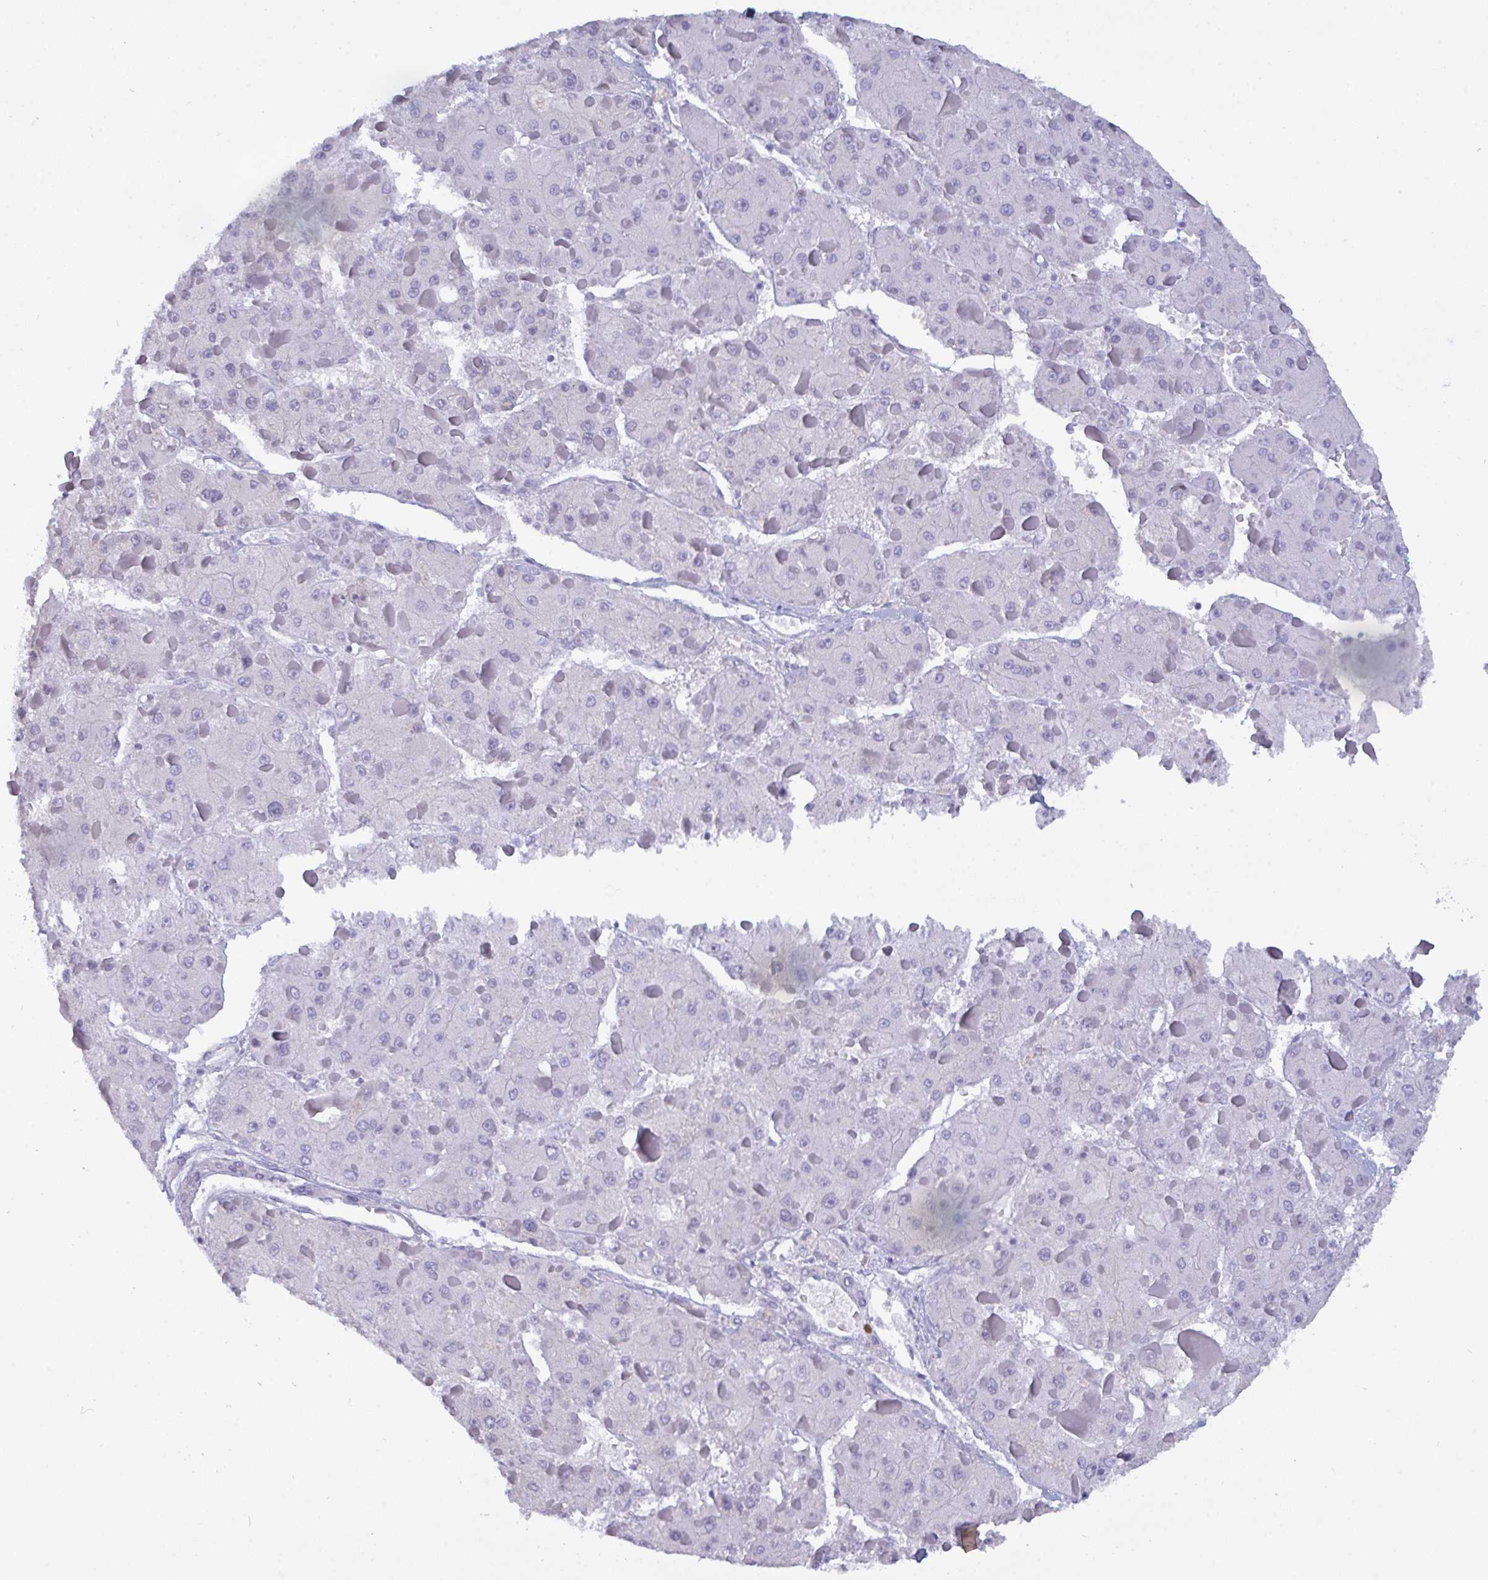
{"staining": {"intensity": "negative", "quantity": "none", "location": "none"}, "tissue": "liver cancer", "cell_type": "Tumor cells", "image_type": "cancer", "snomed": [{"axis": "morphology", "description": "Carcinoma, Hepatocellular, NOS"}, {"axis": "topography", "description": "Liver"}], "caption": "High power microscopy micrograph of an immunohistochemistry (IHC) histopathology image of hepatocellular carcinoma (liver), revealing no significant positivity in tumor cells.", "gene": "SERPINB13", "patient": {"sex": "female", "age": 73}}